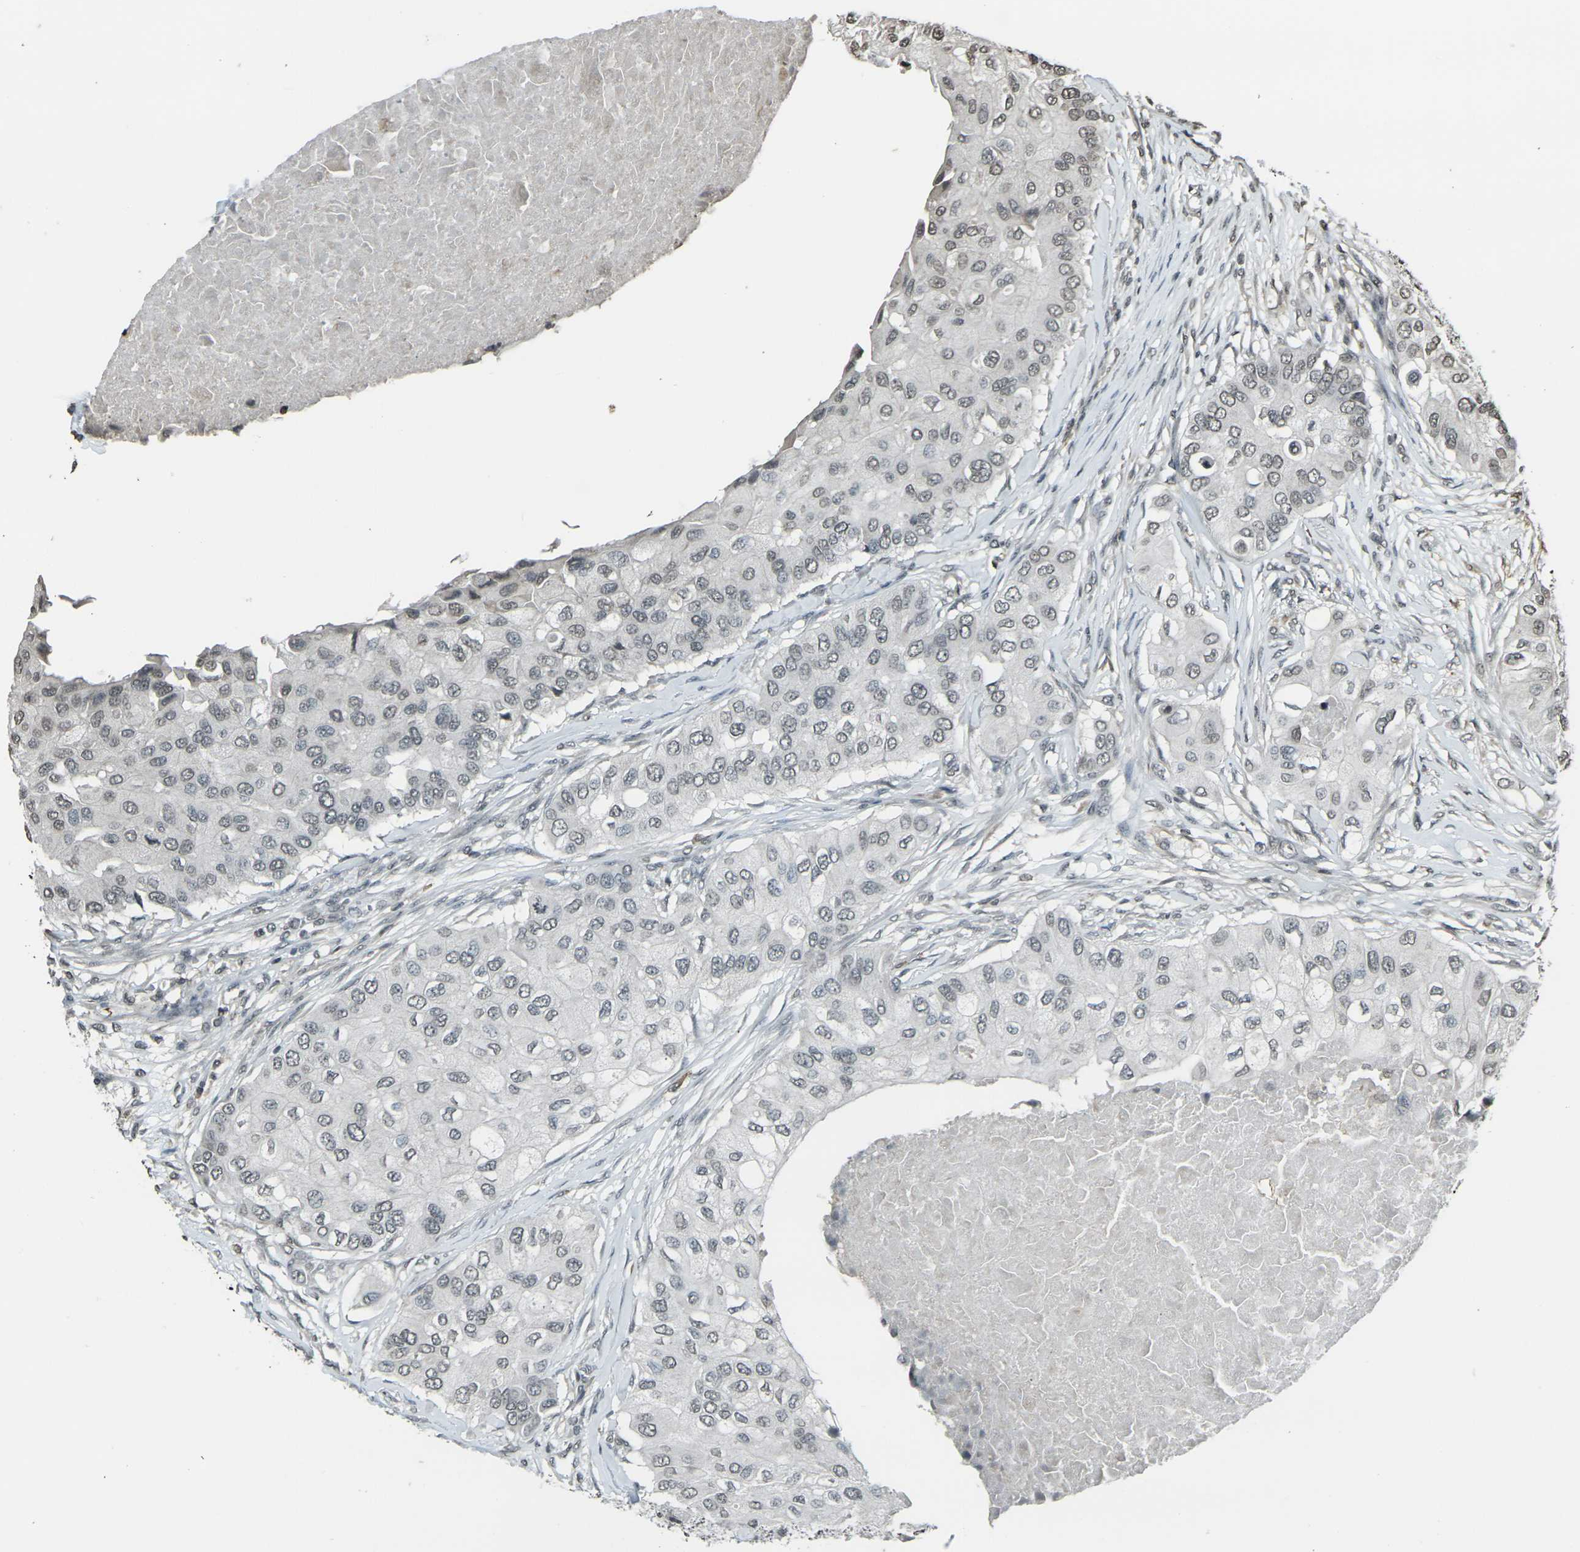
{"staining": {"intensity": "weak", "quantity": "<25%", "location": "nuclear"}, "tissue": "breast cancer", "cell_type": "Tumor cells", "image_type": "cancer", "snomed": [{"axis": "morphology", "description": "Normal tissue, NOS"}, {"axis": "morphology", "description": "Duct carcinoma"}, {"axis": "topography", "description": "Breast"}], "caption": "Human breast cancer stained for a protein using immunohistochemistry (IHC) demonstrates no positivity in tumor cells.", "gene": "PRPF8", "patient": {"sex": "female", "age": 49}}